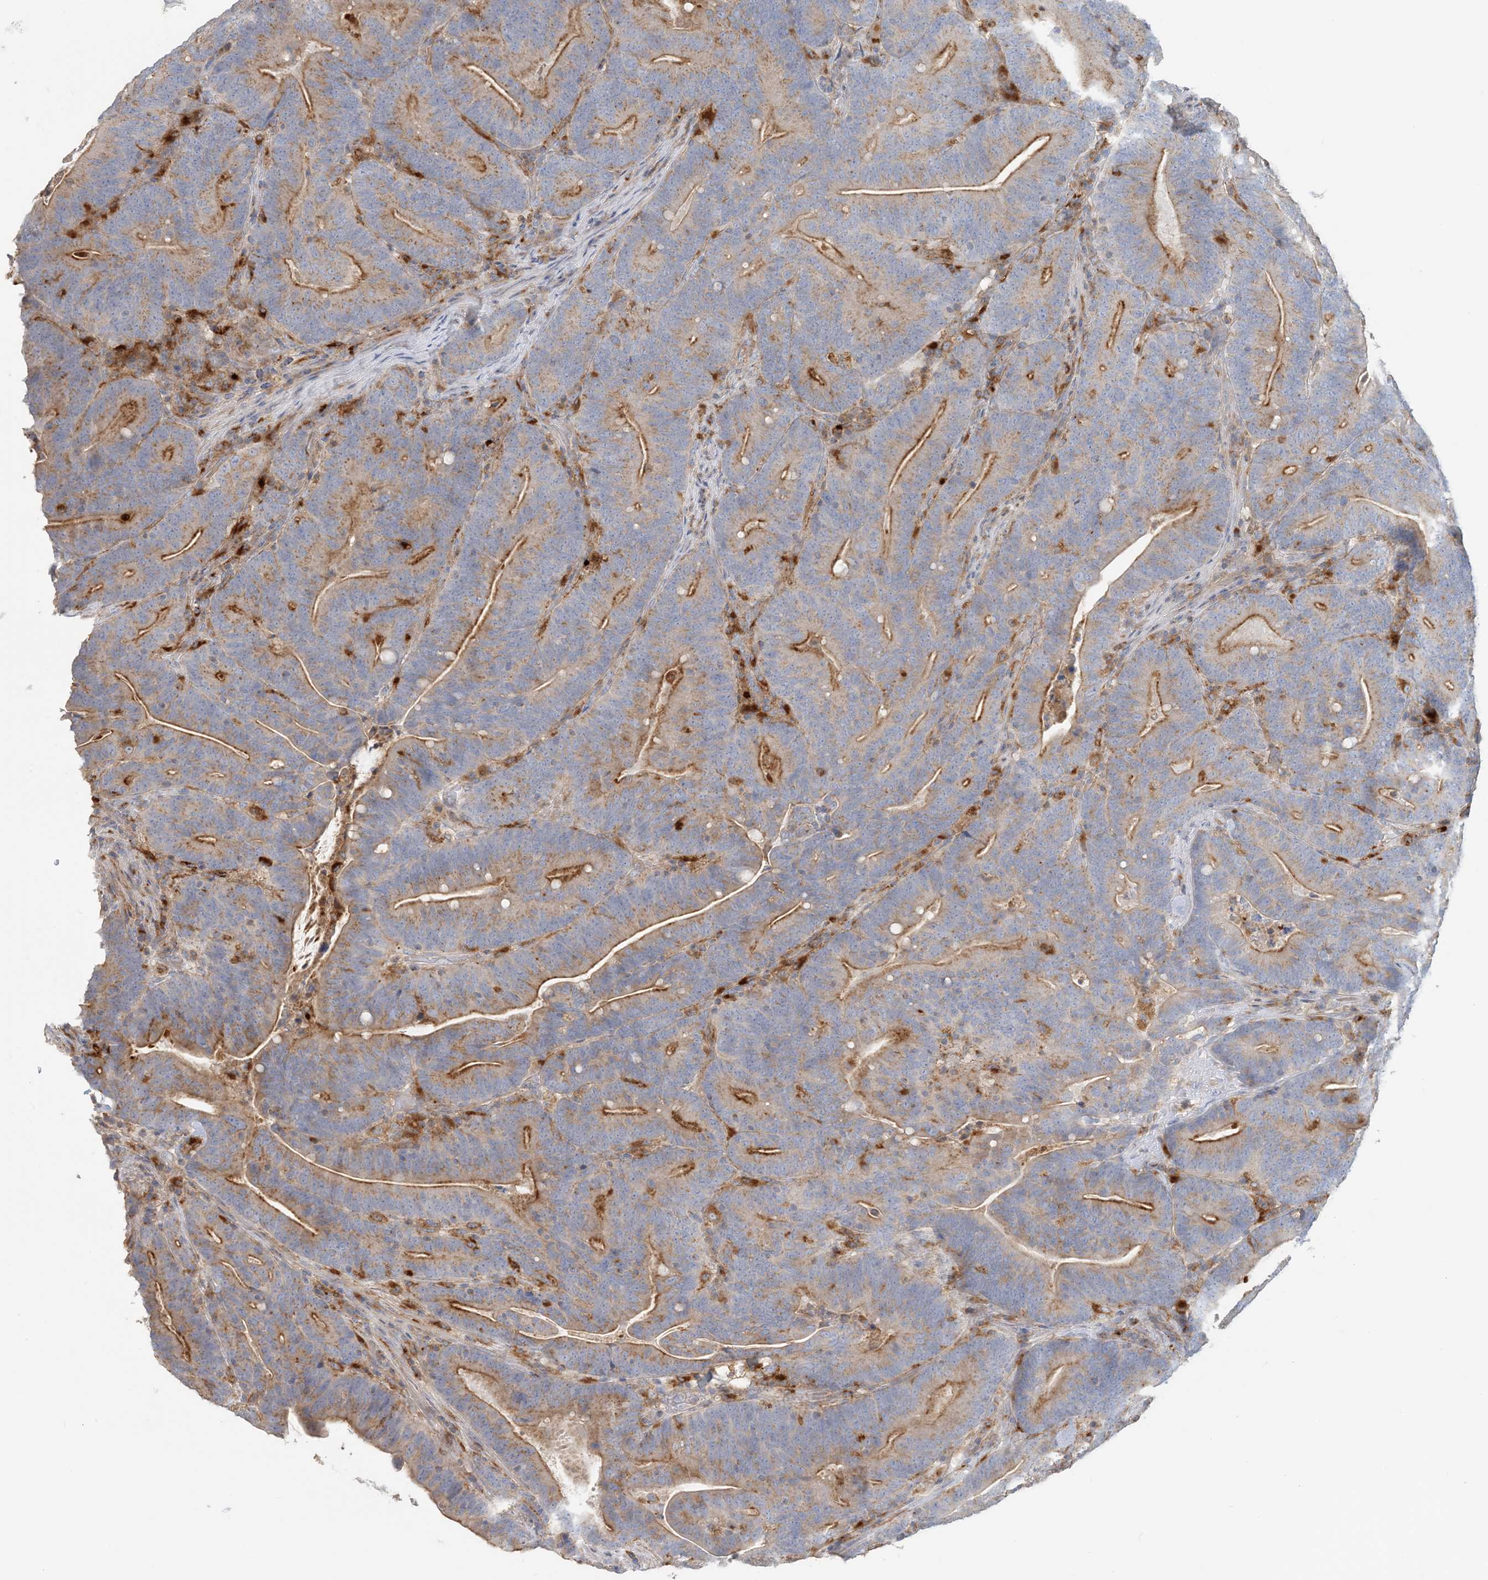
{"staining": {"intensity": "moderate", "quantity": ">75%", "location": "cytoplasmic/membranous"}, "tissue": "colorectal cancer", "cell_type": "Tumor cells", "image_type": "cancer", "snomed": [{"axis": "morphology", "description": "Adenocarcinoma, NOS"}, {"axis": "topography", "description": "Colon"}], "caption": "The image displays immunohistochemical staining of colorectal cancer. There is moderate cytoplasmic/membranous positivity is seen in approximately >75% of tumor cells. The staining was performed using DAB, with brown indicating positive protein expression. Nuclei are stained blue with hematoxylin.", "gene": "SPPL2A", "patient": {"sex": "female", "age": 66}}